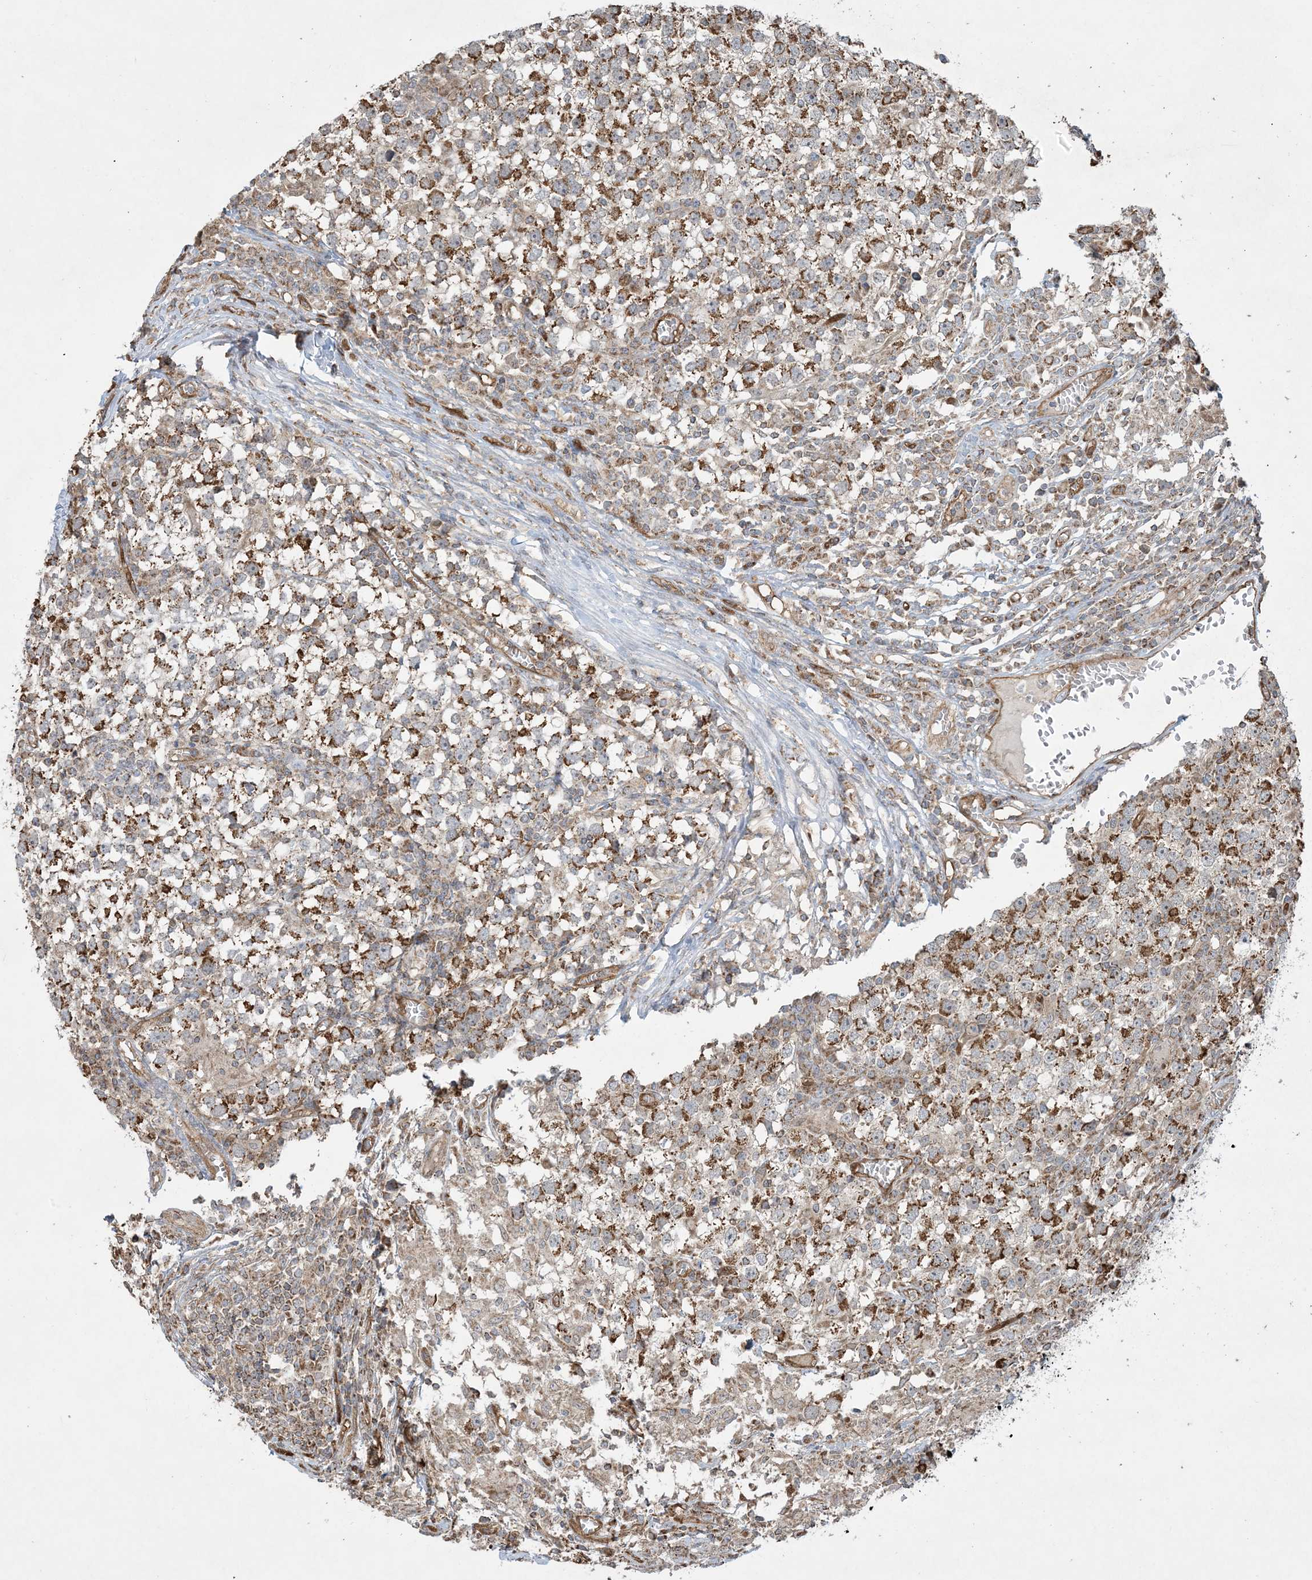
{"staining": {"intensity": "moderate", "quantity": ">75%", "location": "cytoplasmic/membranous"}, "tissue": "testis cancer", "cell_type": "Tumor cells", "image_type": "cancer", "snomed": [{"axis": "morphology", "description": "Seminoma, NOS"}, {"axis": "topography", "description": "Testis"}], "caption": "Testis seminoma stained for a protein reveals moderate cytoplasmic/membranous positivity in tumor cells.", "gene": "PPM1F", "patient": {"sex": "male", "age": 65}}